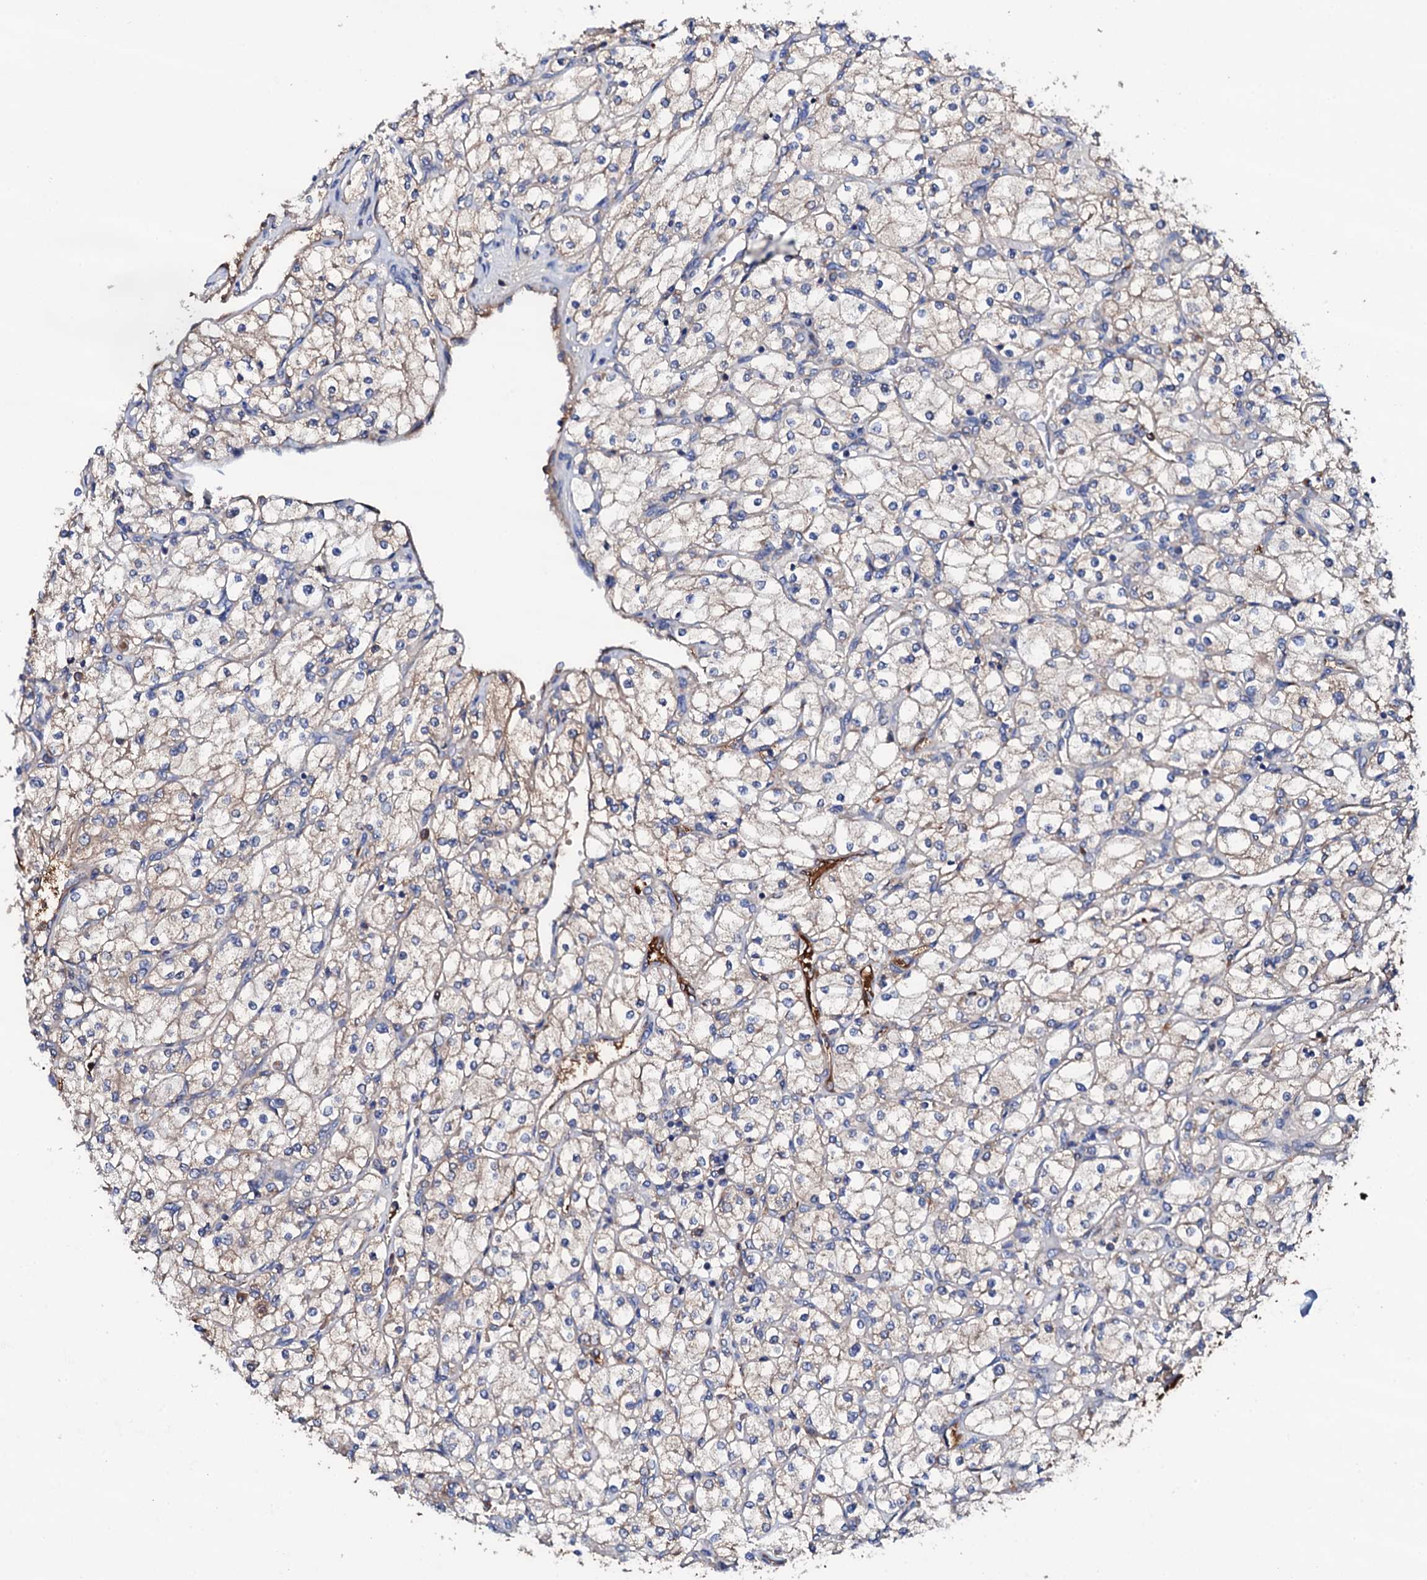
{"staining": {"intensity": "weak", "quantity": "<25%", "location": "cytoplasmic/membranous"}, "tissue": "renal cancer", "cell_type": "Tumor cells", "image_type": "cancer", "snomed": [{"axis": "morphology", "description": "Adenocarcinoma, NOS"}, {"axis": "topography", "description": "Kidney"}], "caption": "This micrograph is of renal cancer stained with IHC to label a protein in brown with the nuclei are counter-stained blue. There is no positivity in tumor cells.", "gene": "TCAF2", "patient": {"sex": "male", "age": 80}}